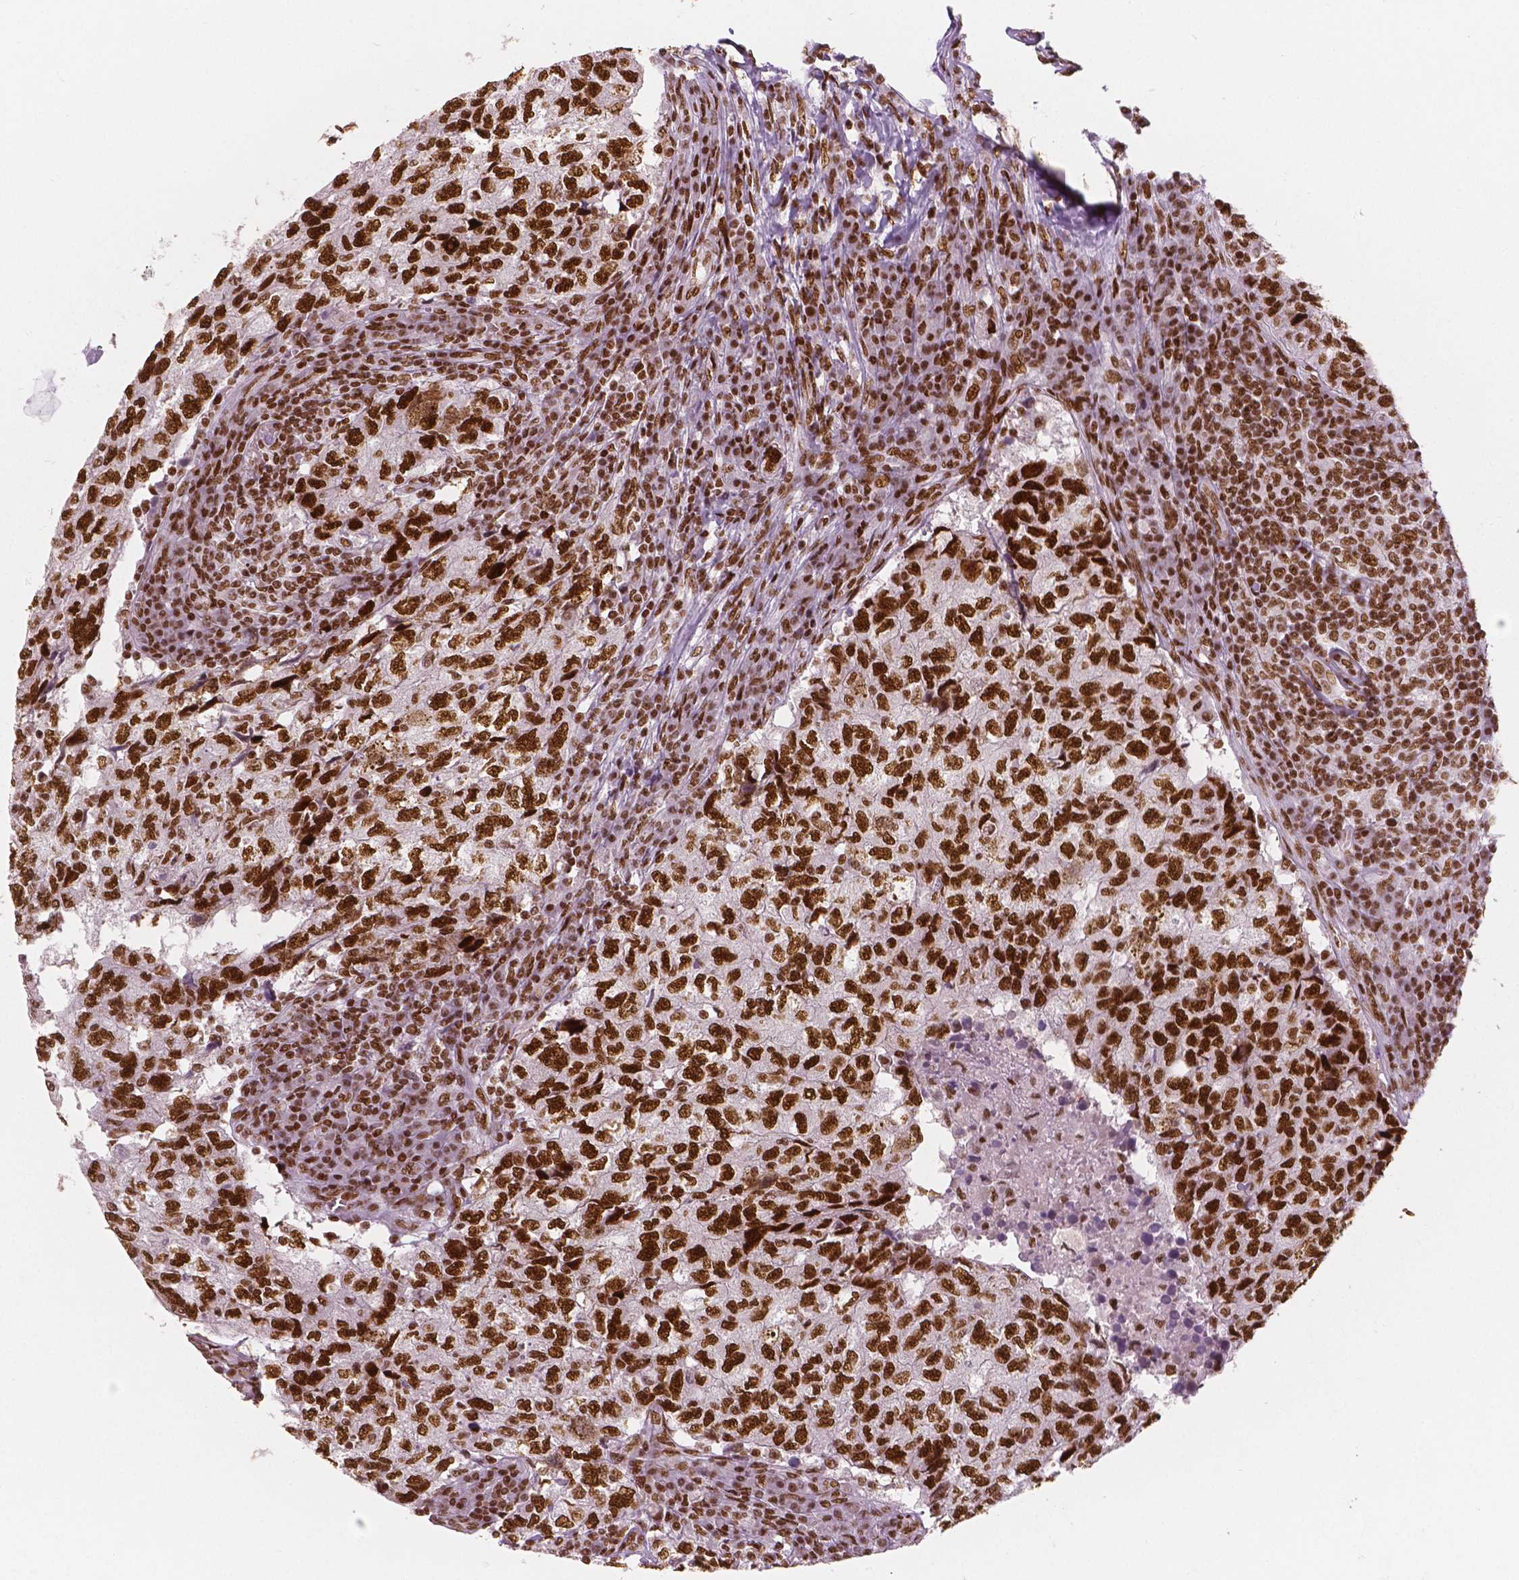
{"staining": {"intensity": "strong", "quantity": ">75%", "location": "nuclear"}, "tissue": "breast cancer", "cell_type": "Tumor cells", "image_type": "cancer", "snomed": [{"axis": "morphology", "description": "Duct carcinoma"}, {"axis": "topography", "description": "Breast"}], "caption": "An immunohistochemistry (IHC) image of neoplastic tissue is shown. Protein staining in brown shows strong nuclear positivity in breast cancer (invasive ductal carcinoma) within tumor cells.", "gene": "BRD4", "patient": {"sex": "female", "age": 30}}